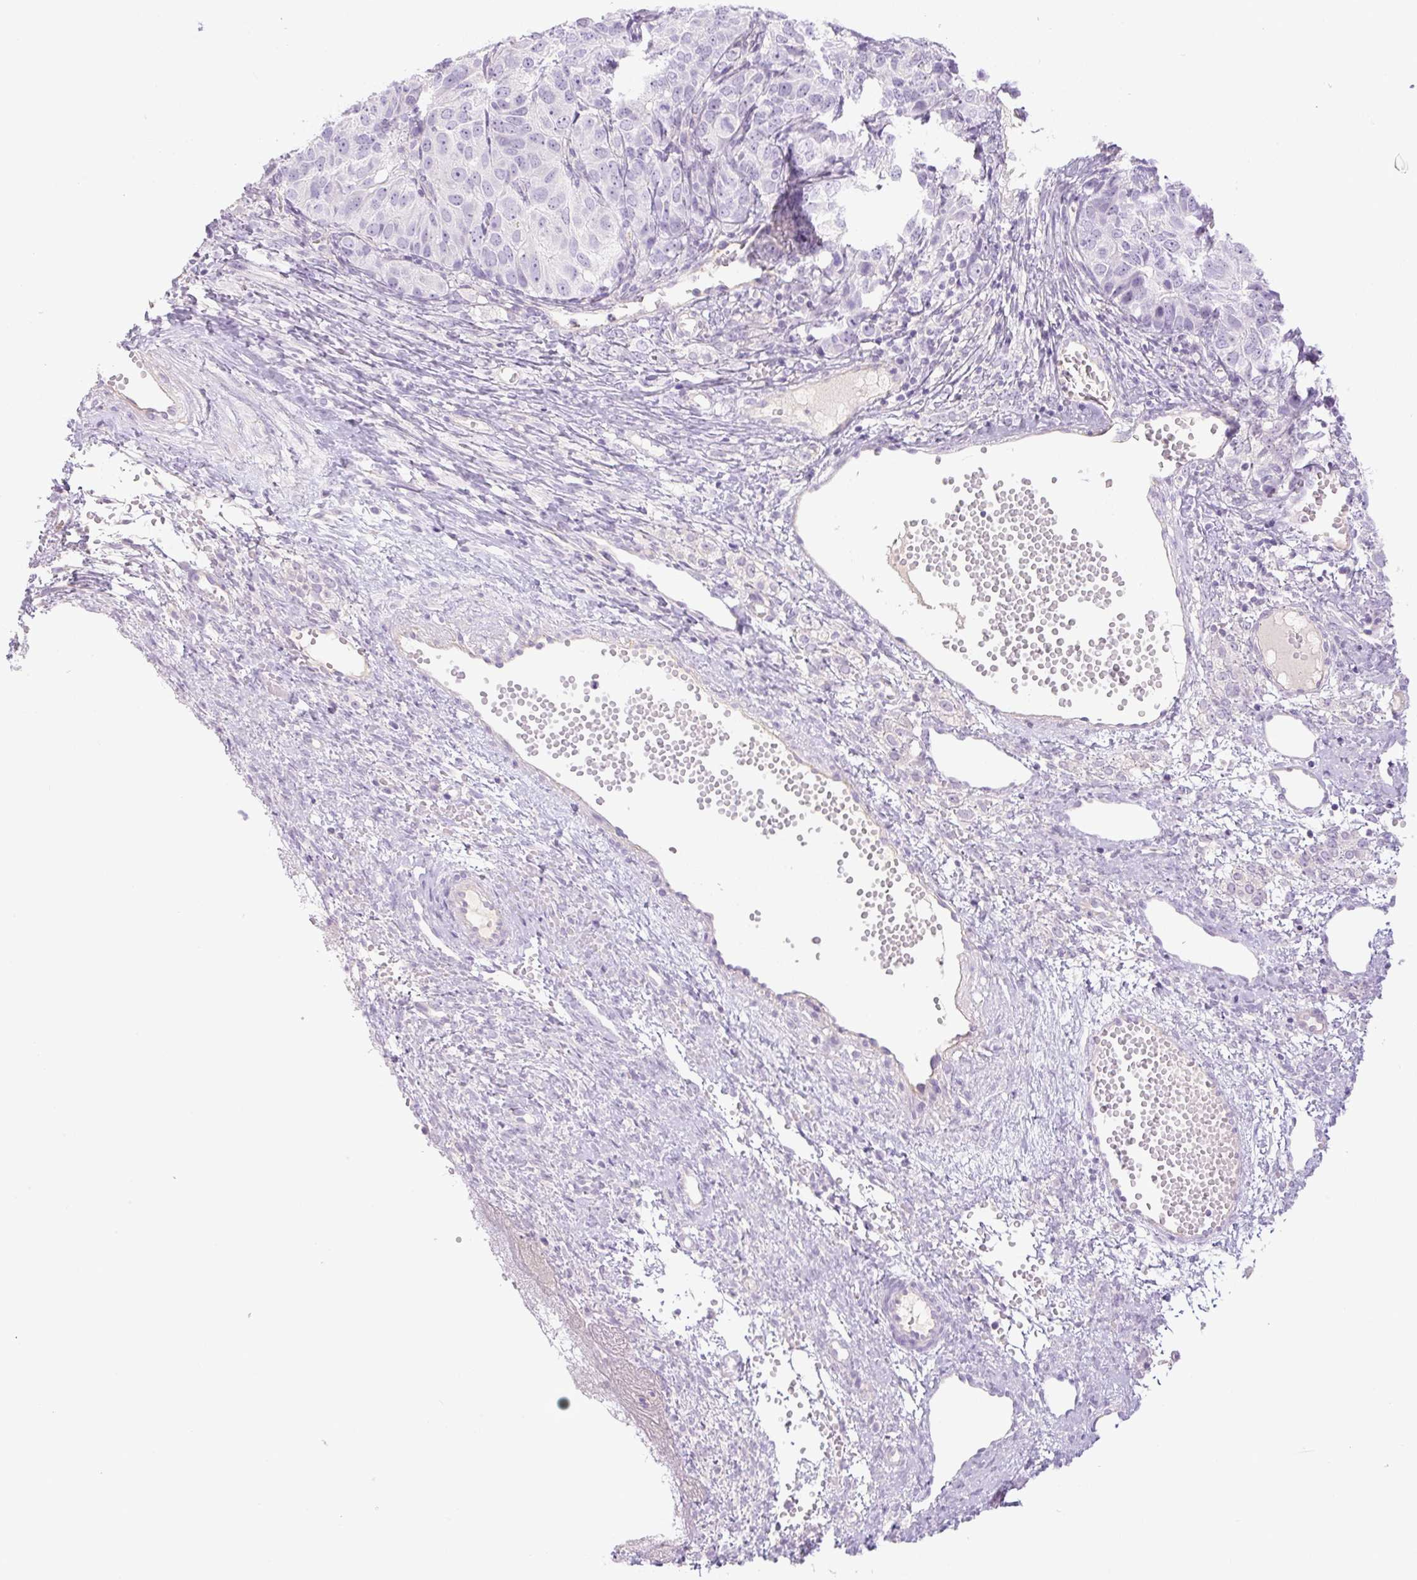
{"staining": {"intensity": "negative", "quantity": "none", "location": "none"}, "tissue": "ovarian cancer", "cell_type": "Tumor cells", "image_type": "cancer", "snomed": [{"axis": "morphology", "description": "Carcinoma, endometroid"}, {"axis": "topography", "description": "Ovary"}], "caption": "Immunohistochemistry of human endometroid carcinoma (ovarian) shows no expression in tumor cells.", "gene": "MIA2", "patient": {"sex": "female", "age": 51}}